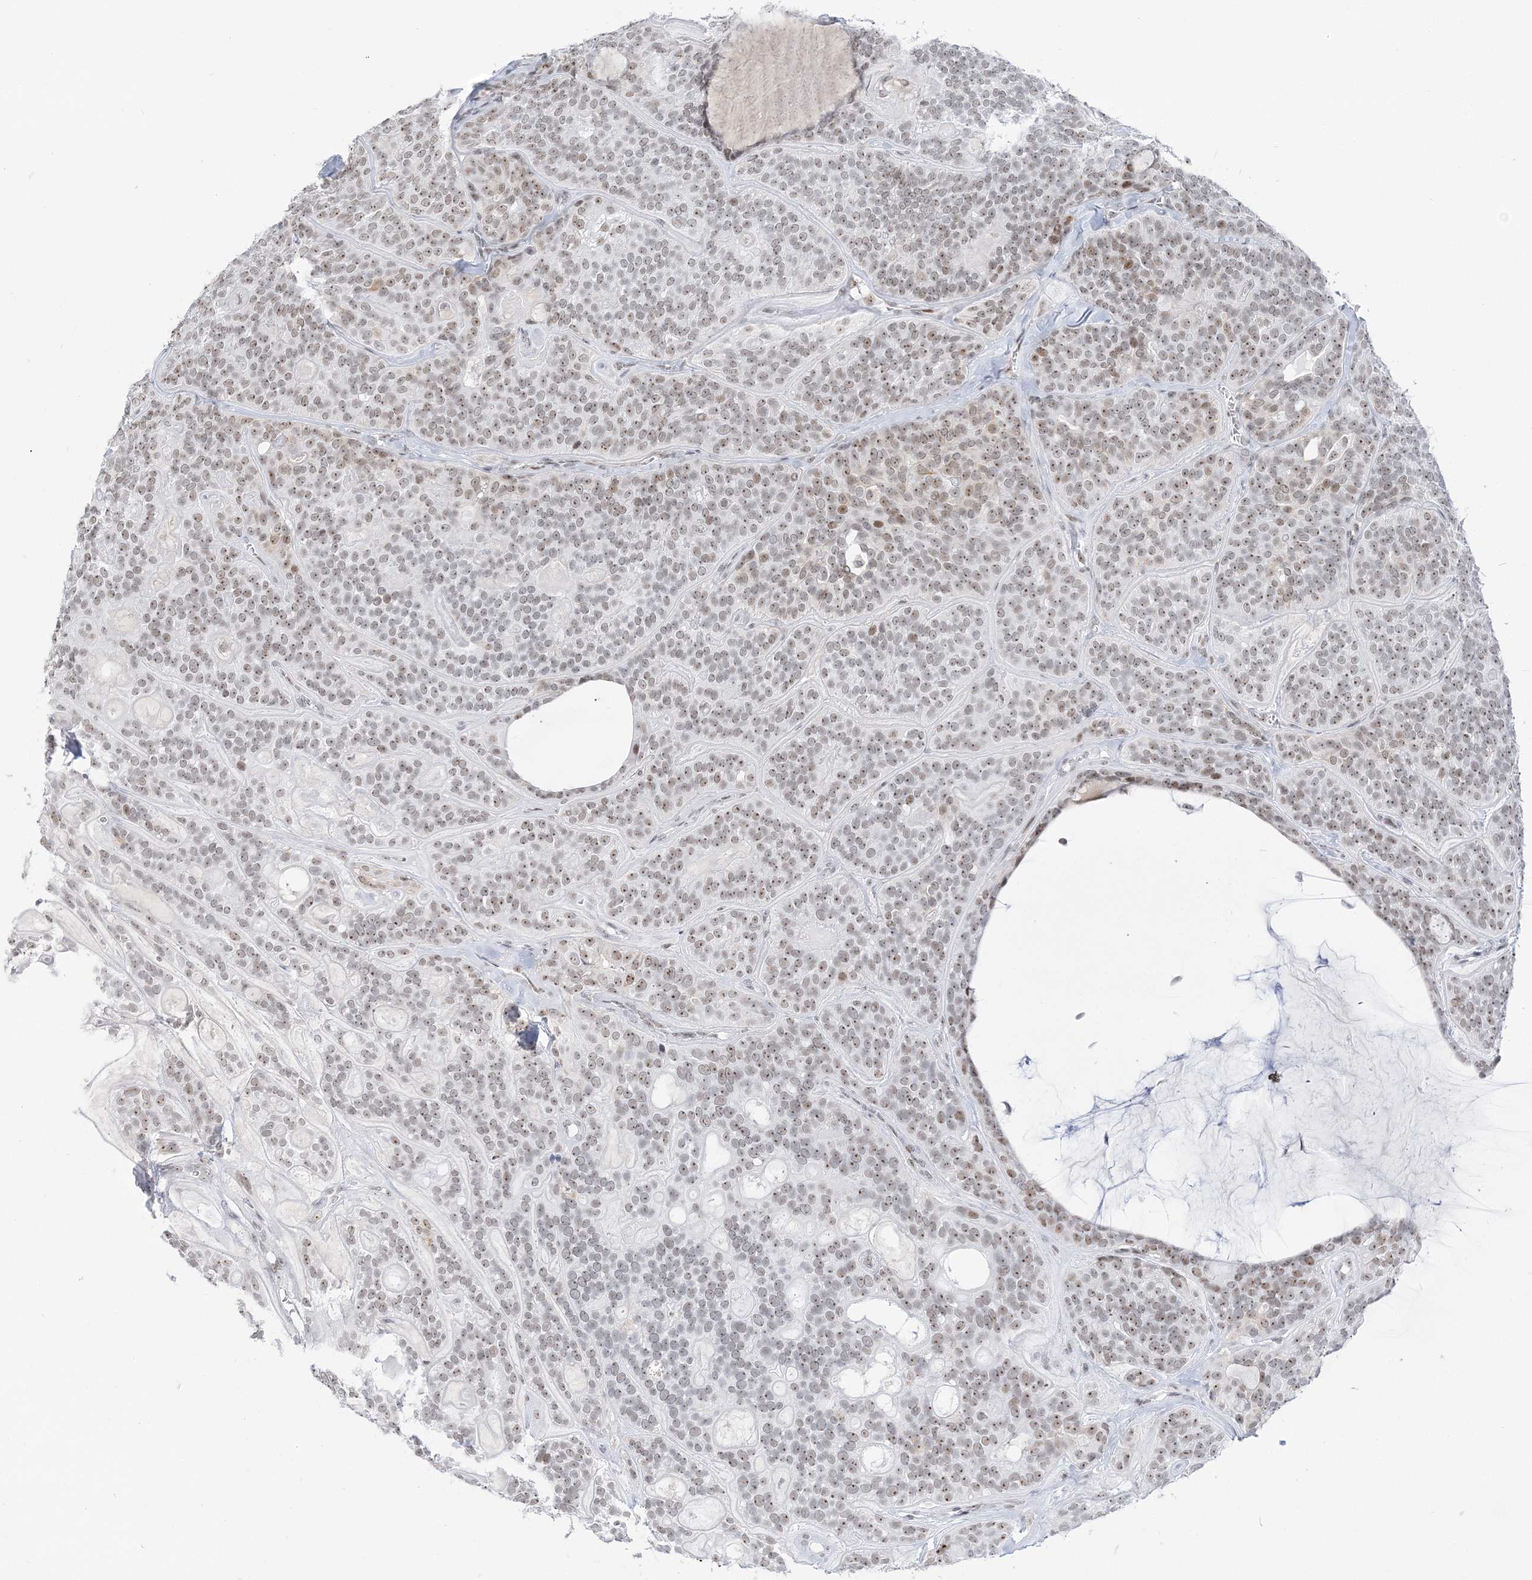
{"staining": {"intensity": "moderate", "quantity": "25%-75%", "location": "nuclear"}, "tissue": "head and neck cancer", "cell_type": "Tumor cells", "image_type": "cancer", "snomed": [{"axis": "morphology", "description": "Adenocarcinoma, NOS"}, {"axis": "topography", "description": "Head-Neck"}], "caption": "About 25%-75% of tumor cells in human head and neck cancer (adenocarcinoma) demonstrate moderate nuclear protein expression as visualized by brown immunohistochemical staining.", "gene": "DDX21", "patient": {"sex": "male", "age": 66}}